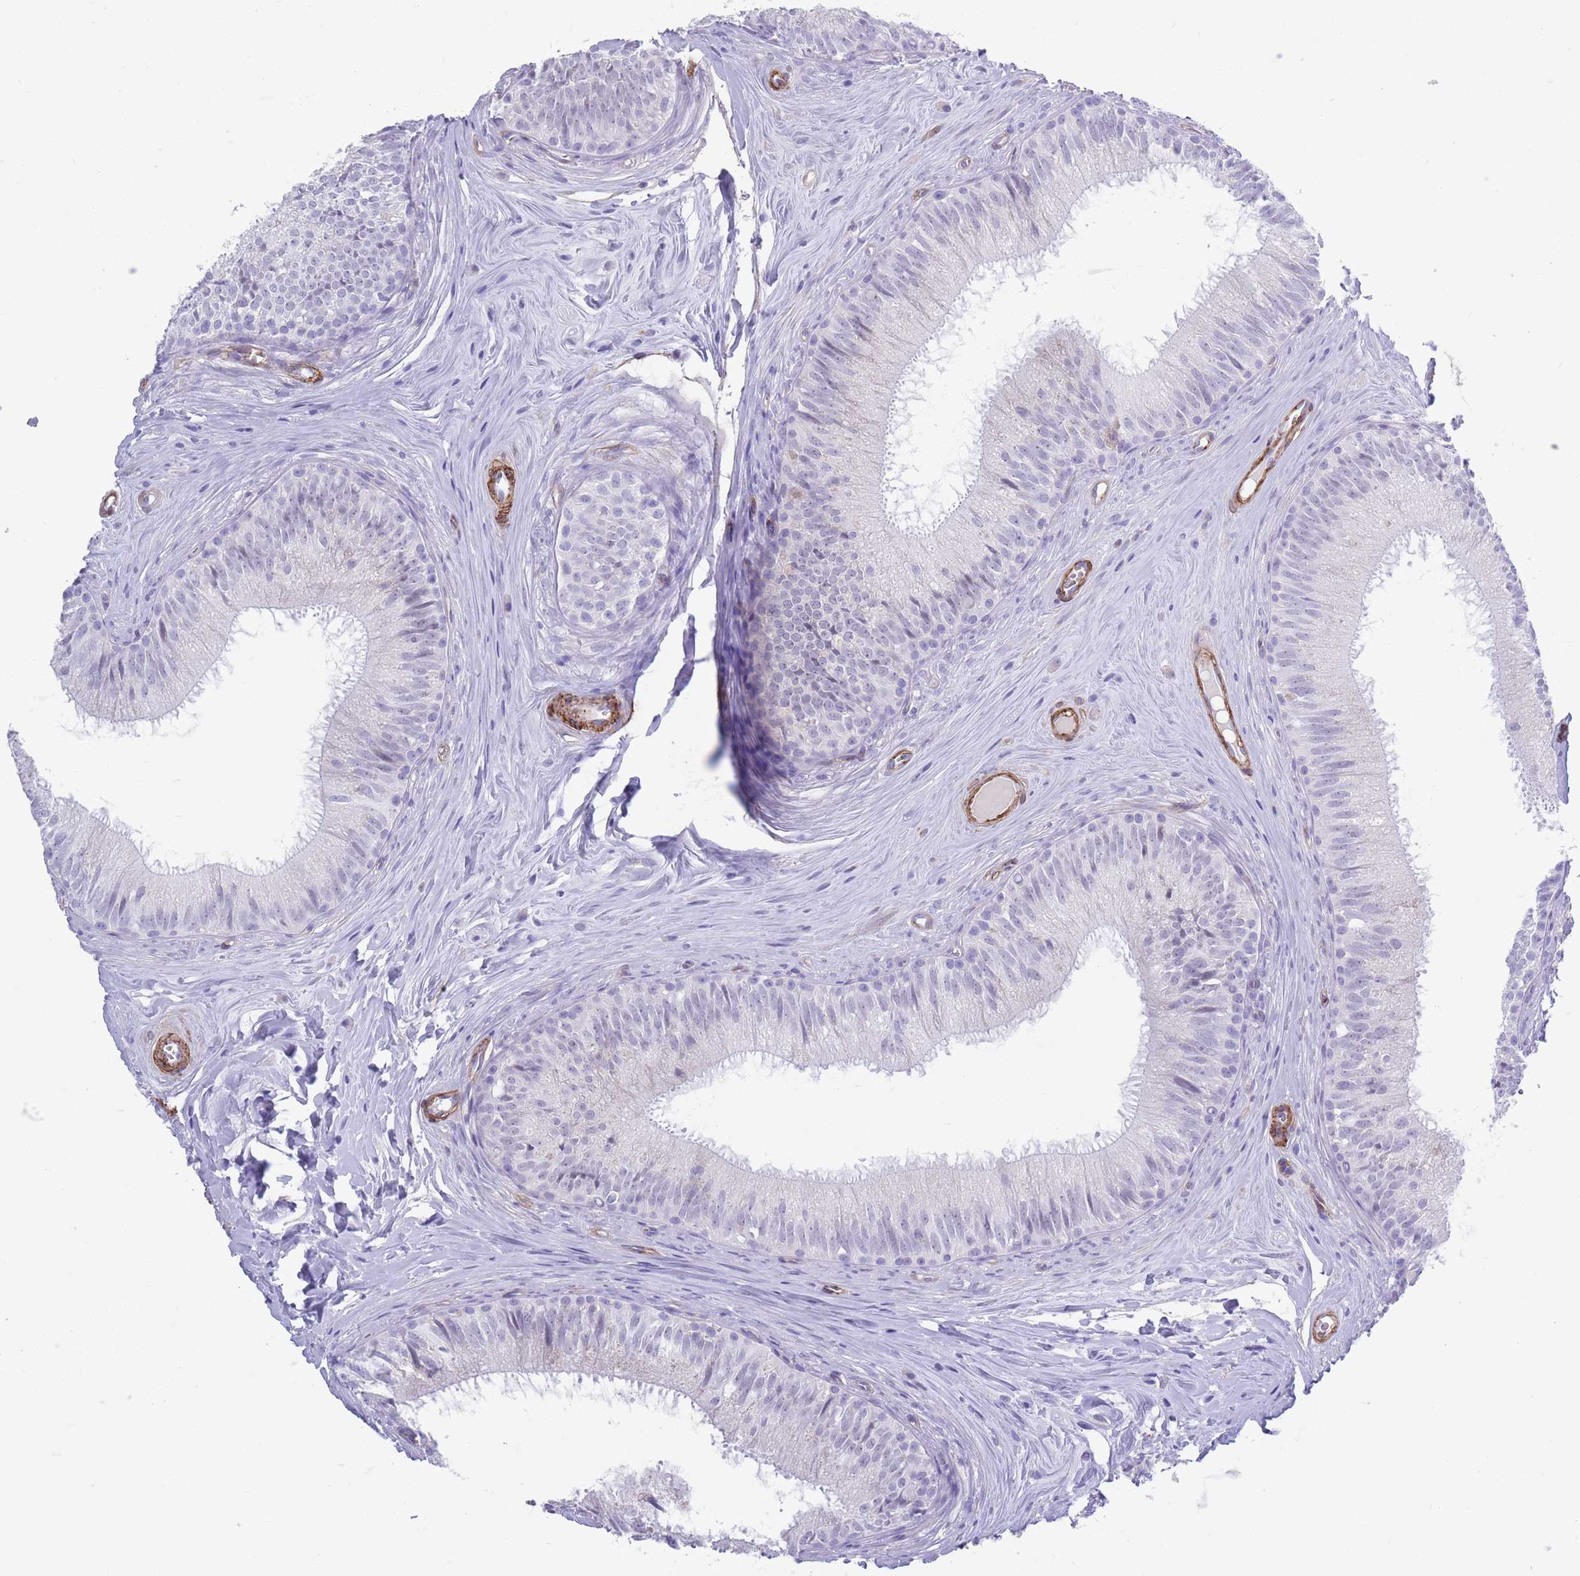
{"staining": {"intensity": "negative", "quantity": "none", "location": "none"}, "tissue": "epididymis", "cell_type": "Glandular cells", "image_type": "normal", "snomed": [{"axis": "morphology", "description": "Normal tissue, NOS"}, {"axis": "topography", "description": "Epididymis"}], "caption": "Glandular cells are negative for protein expression in normal human epididymis. (Brightfield microscopy of DAB immunohistochemistry (IHC) at high magnification).", "gene": "DPYD", "patient": {"sex": "male", "age": 34}}